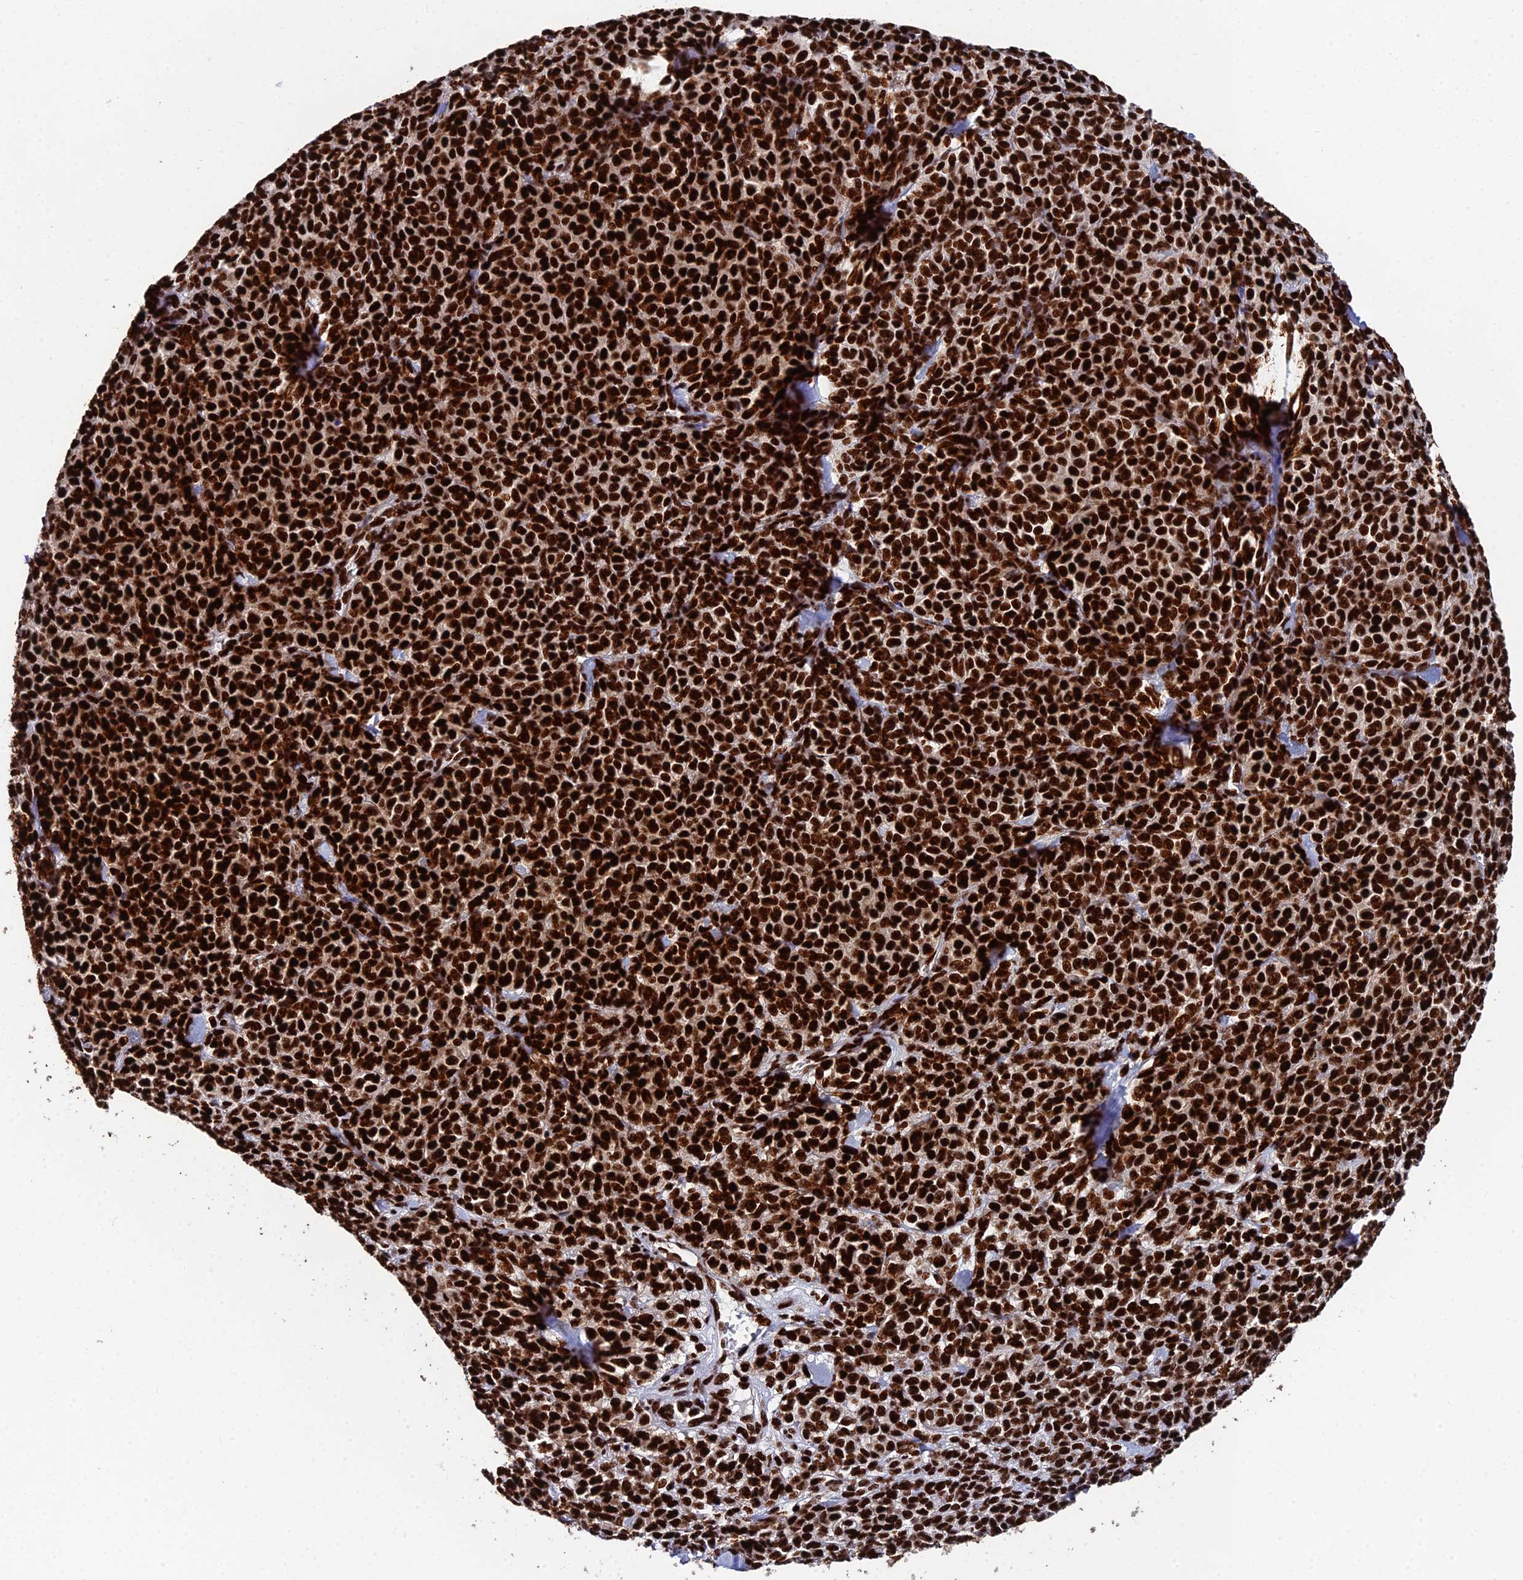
{"staining": {"intensity": "strong", "quantity": ">75%", "location": "nuclear"}, "tissue": "melanoma", "cell_type": "Tumor cells", "image_type": "cancer", "snomed": [{"axis": "morphology", "description": "Normal tissue, NOS"}, {"axis": "morphology", "description": "Malignant melanoma, NOS"}, {"axis": "topography", "description": "Skin"}], "caption": "Human melanoma stained for a protein (brown) shows strong nuclear positive expression in approximately >75% of tumor cells.", "gene": "HNRNPH1", "patient": {"sex": "female", "age": 34}}